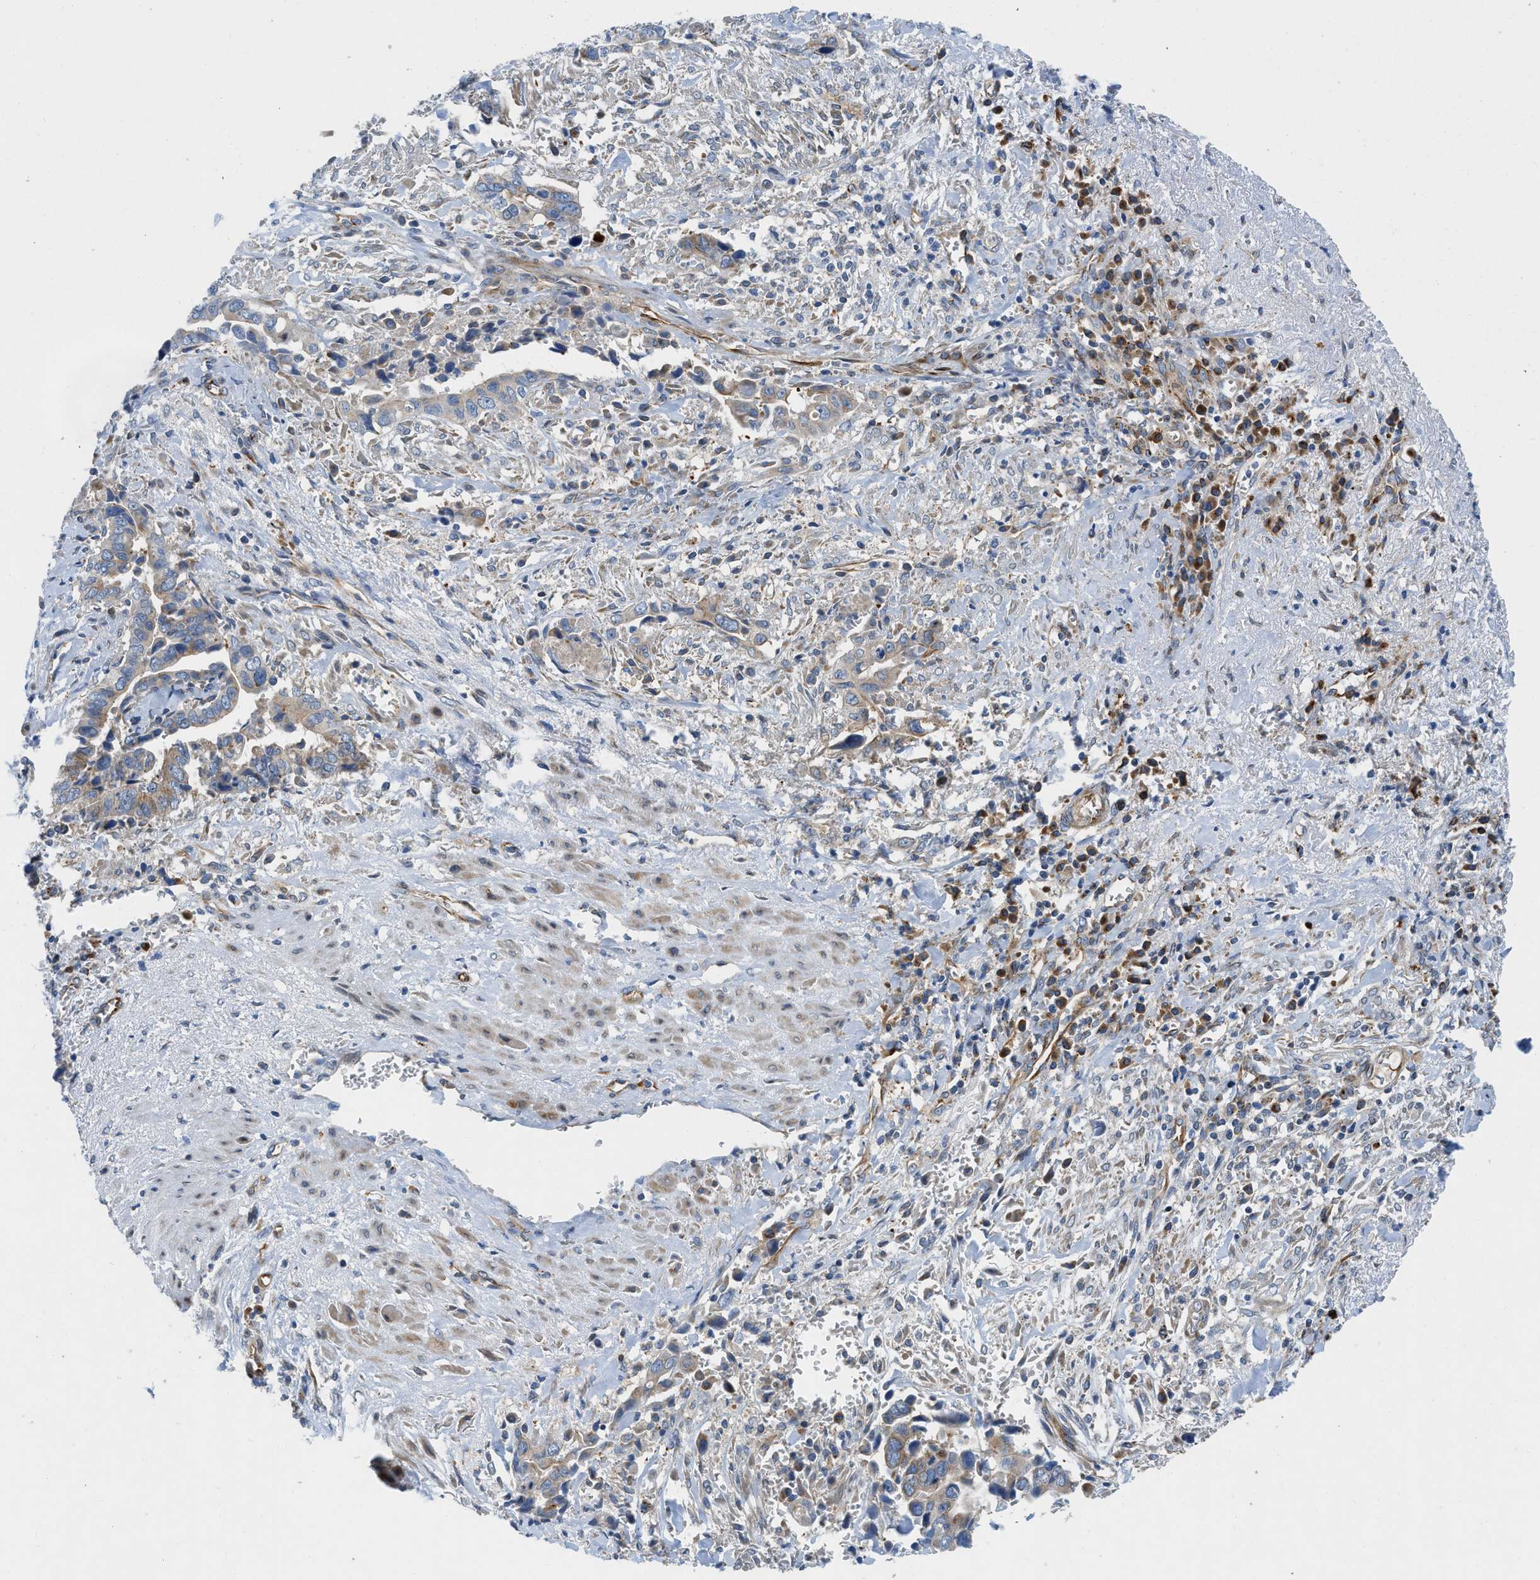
{"staining": {"intensity": "moderate", "quantity": "25%-75%", "location": "cytoplasmic/membranous"}, "tissue": "liver cancer", "cell_type": "Tumor cells", "image_type": "cancer", "snomed": [{"axis": "morphology", "description": "Cholangiocarcinoma"}, {"axis": "topography", "description": "Liver"}], "caption": "Immunohistochemistry of human liver cancer reveals medium levels of moderate cytoplasmic/membranous positivity in approximately 25%-75% of tumor cells.", "gene": "TMEM248", "patient": {"sex": "female", "age": 79}}